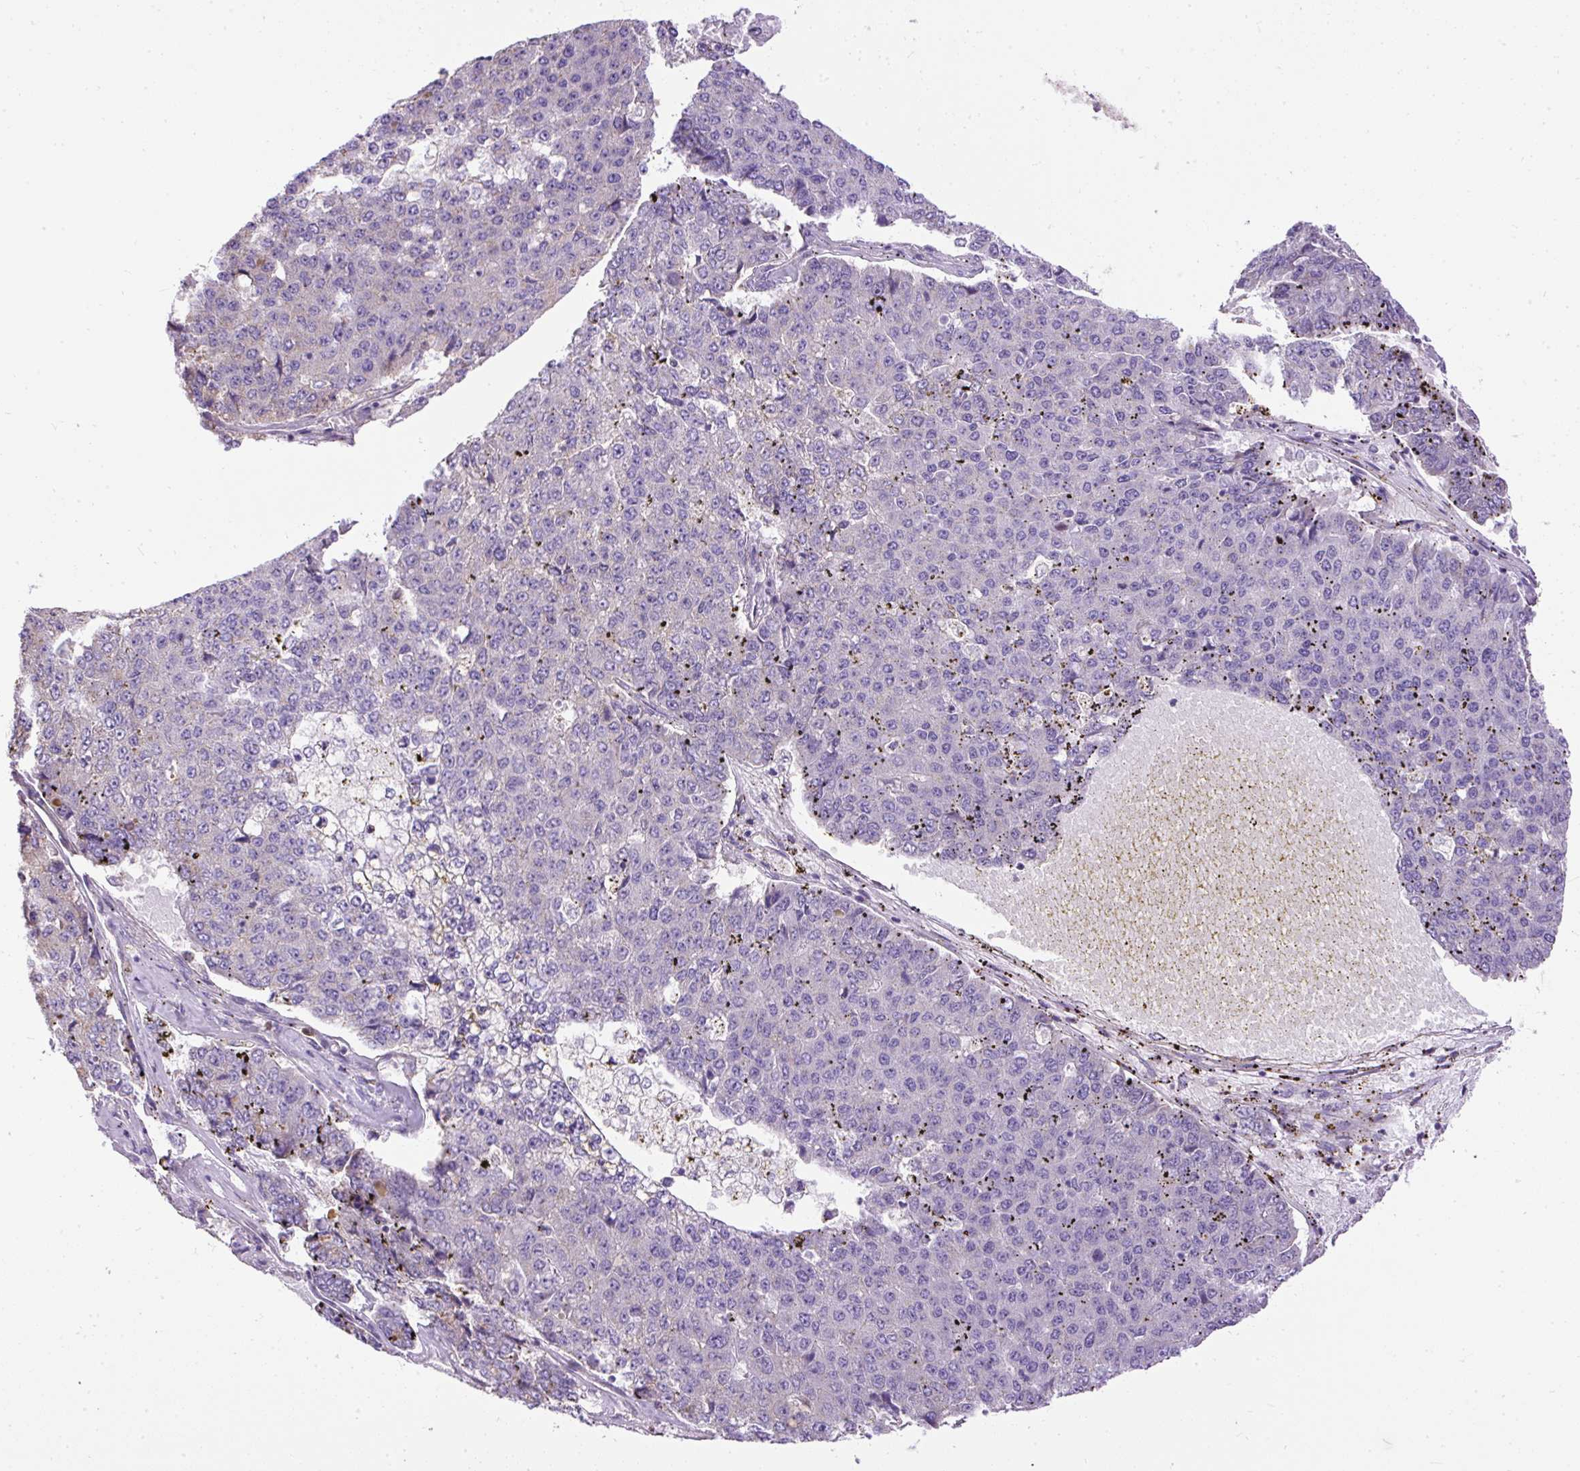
{"staining": {"intensity": "negative", "quantity": "none", "location": "none"}, "tissue": "pancreatic cancer", "cell_type": "Tumor cells", "image_type": "cancer", "snomed": [{"axis": "morphology", "description": "Adenocarcinoma, NOS"}, {"axis": "topography", "description": "Pancreas"}], "caption": "This is a image of immunohistochemistry (IHC) staining of pancreatic adenocarcinoma, which shows no positivity in tumor cells.", "gene": "CFAP47", "patient": {"sex": "male", "age": 50}}